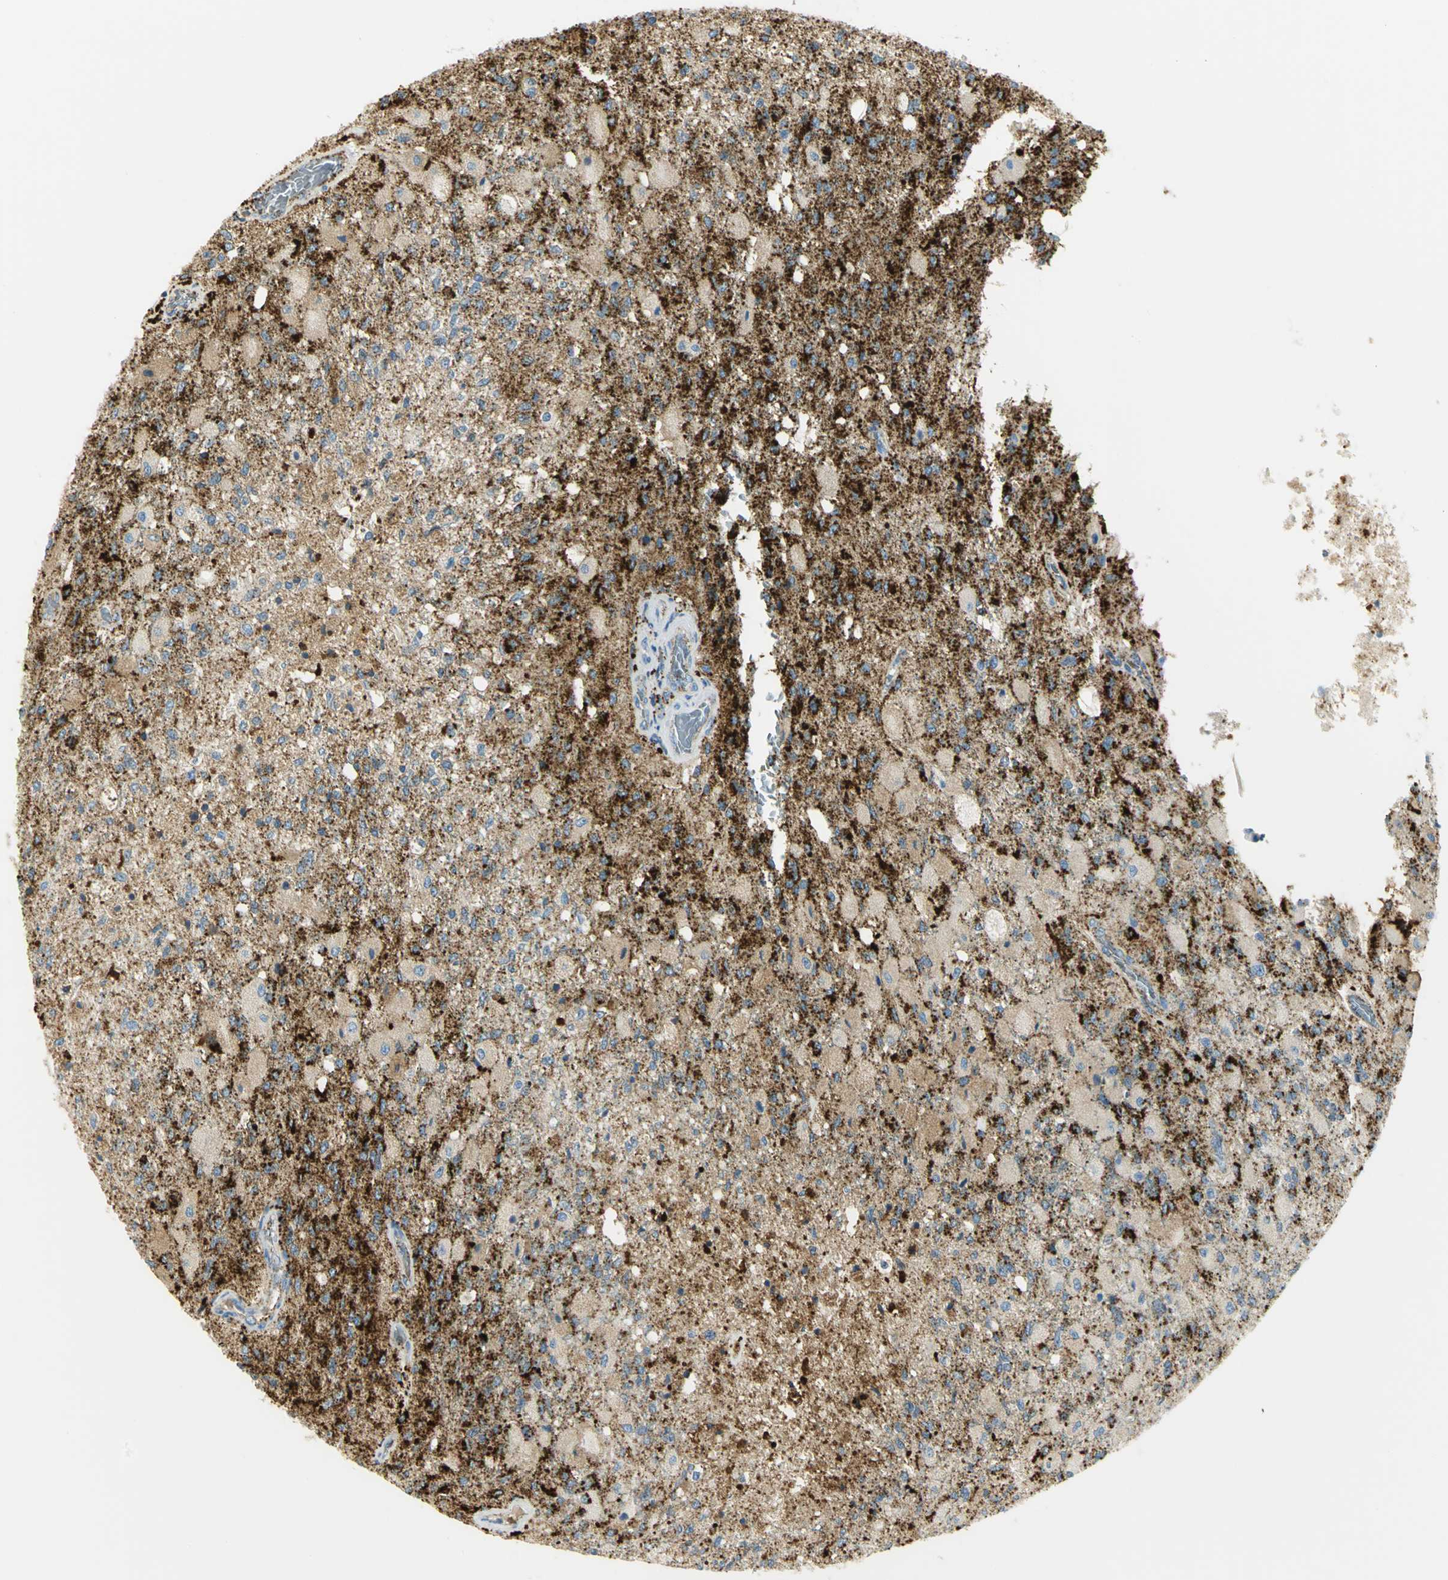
{"staining": {"intensity": "strong", "quantity": ">75%", "location": "cytoplasmic/membranous"}, "tissue": "glioma", "cell_type": "Tumor cells", "image_type": "cancer", "snomed": [{"axis": "morphology", "description": "Normal tissue, NOS"}, {"axis": "morphology", "description": "Glioma, malignant, High grade"}, {"axis": "topography", "description": "Cerebral cortex"}], "caption": "IHC (DAB (3,3'-diaminobenzidine)) staining of malignant glioma (high-grade) shows strong cytoplasmic/membranous protein positivity in about >75% of tumor cells.", "gene": "ARSA", "patient": {"sex": "male", "age": 77}}